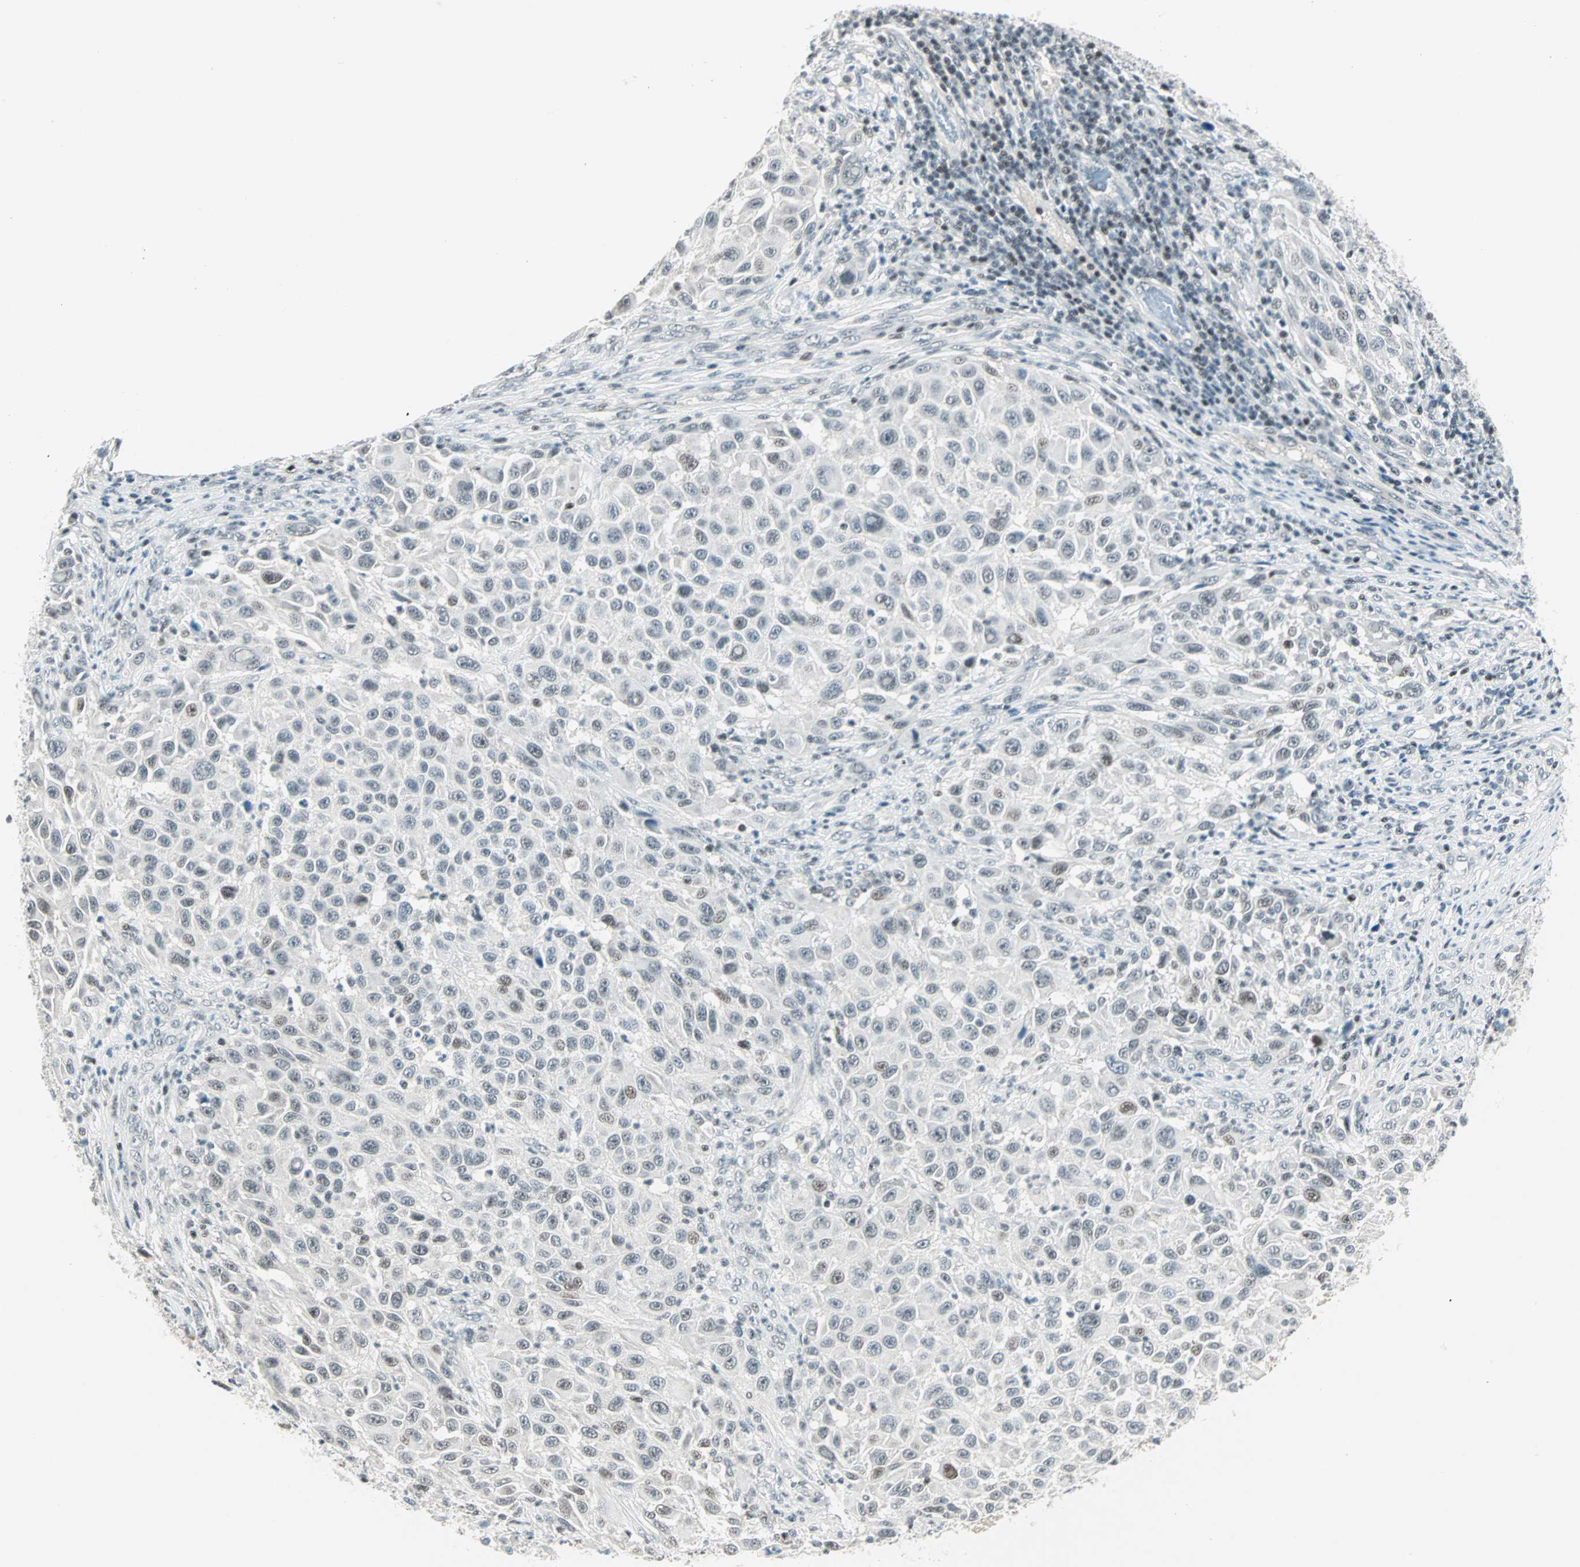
{"staining": {"intensity": "weak", "quantity": "<25%", "location": "nuclear"}, "tissue": "melanoma", "cell_type": "Tumor cells", "image_type": "cancer", "snomed": [{"axis": "morphology", "description": "Malignant melanoma, Metastatic site"}, {"axis": "topography", "description": "Lymph node"}], "caption": "Tumor cells show no significant staining in melanoma. (DAB IHC with hematoxylin counter stain).", "gene": "SIN3A", "patient": {"sex": "male", "age": 61}}